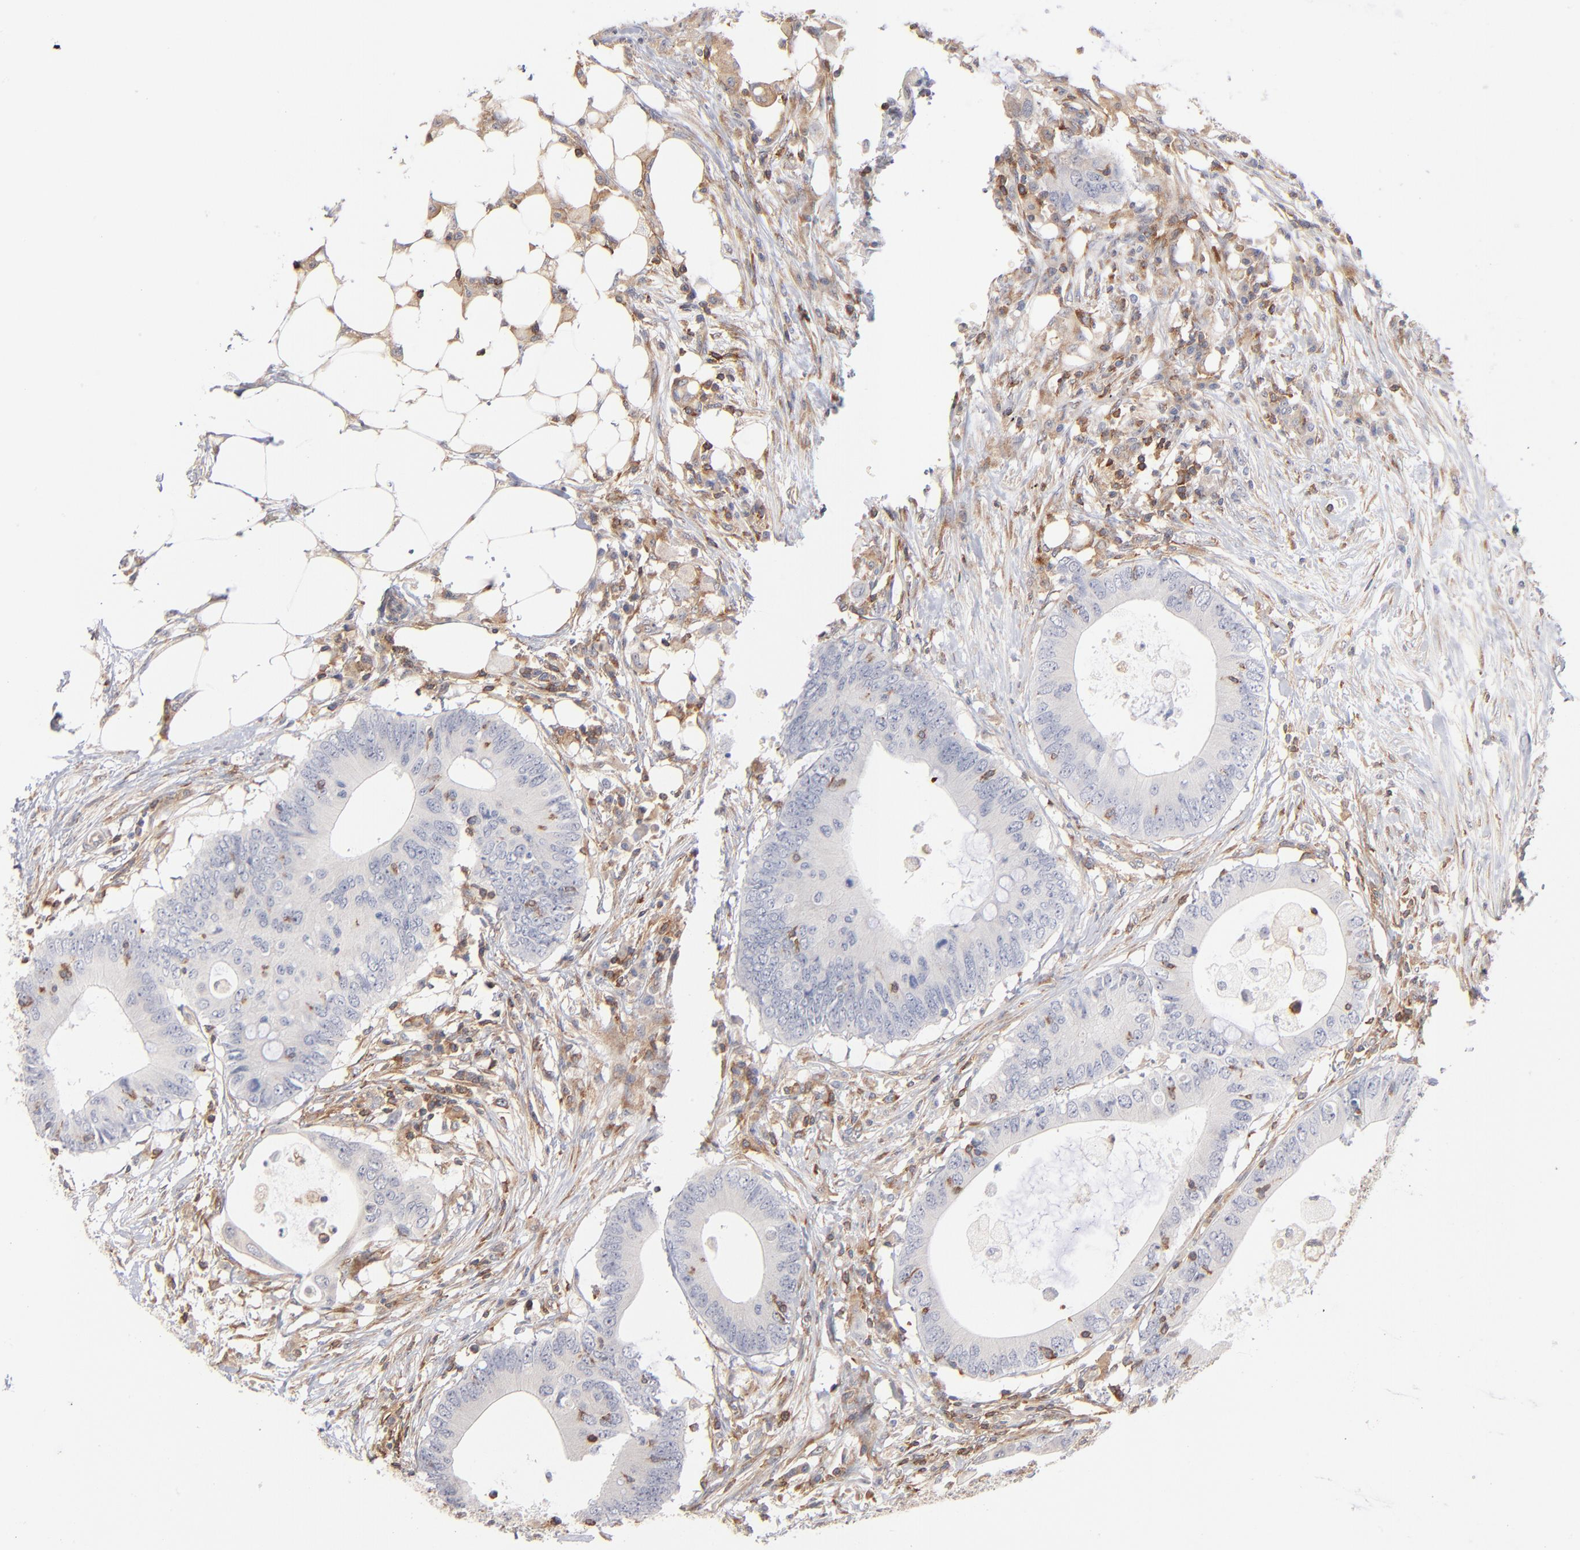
{"staining": {"intensity": "negative", "quantity": "none", "location": "none"}, "tissue": "colorectal cancer", "cell_type": "Tumor cells", "image_type": "cancer", "snomed": [{"axis": "morphology", "description": "Adenocarcinoma, NOS"}, {"axis": "topography", "description": "Colon"}], "caption": "An immunohistochemistry (IHC) micrograph of adenocarcinoma (colorectal) is shown. There is no staining in tumor cells of adenocarcinoma (colorectal). (DAB (3,3'-diaminobenzidine) IHC visualized using brightfield microscopy, high magnification).", "gene": "WIPF1", "patient": {"sex": "male", "age": 71}}